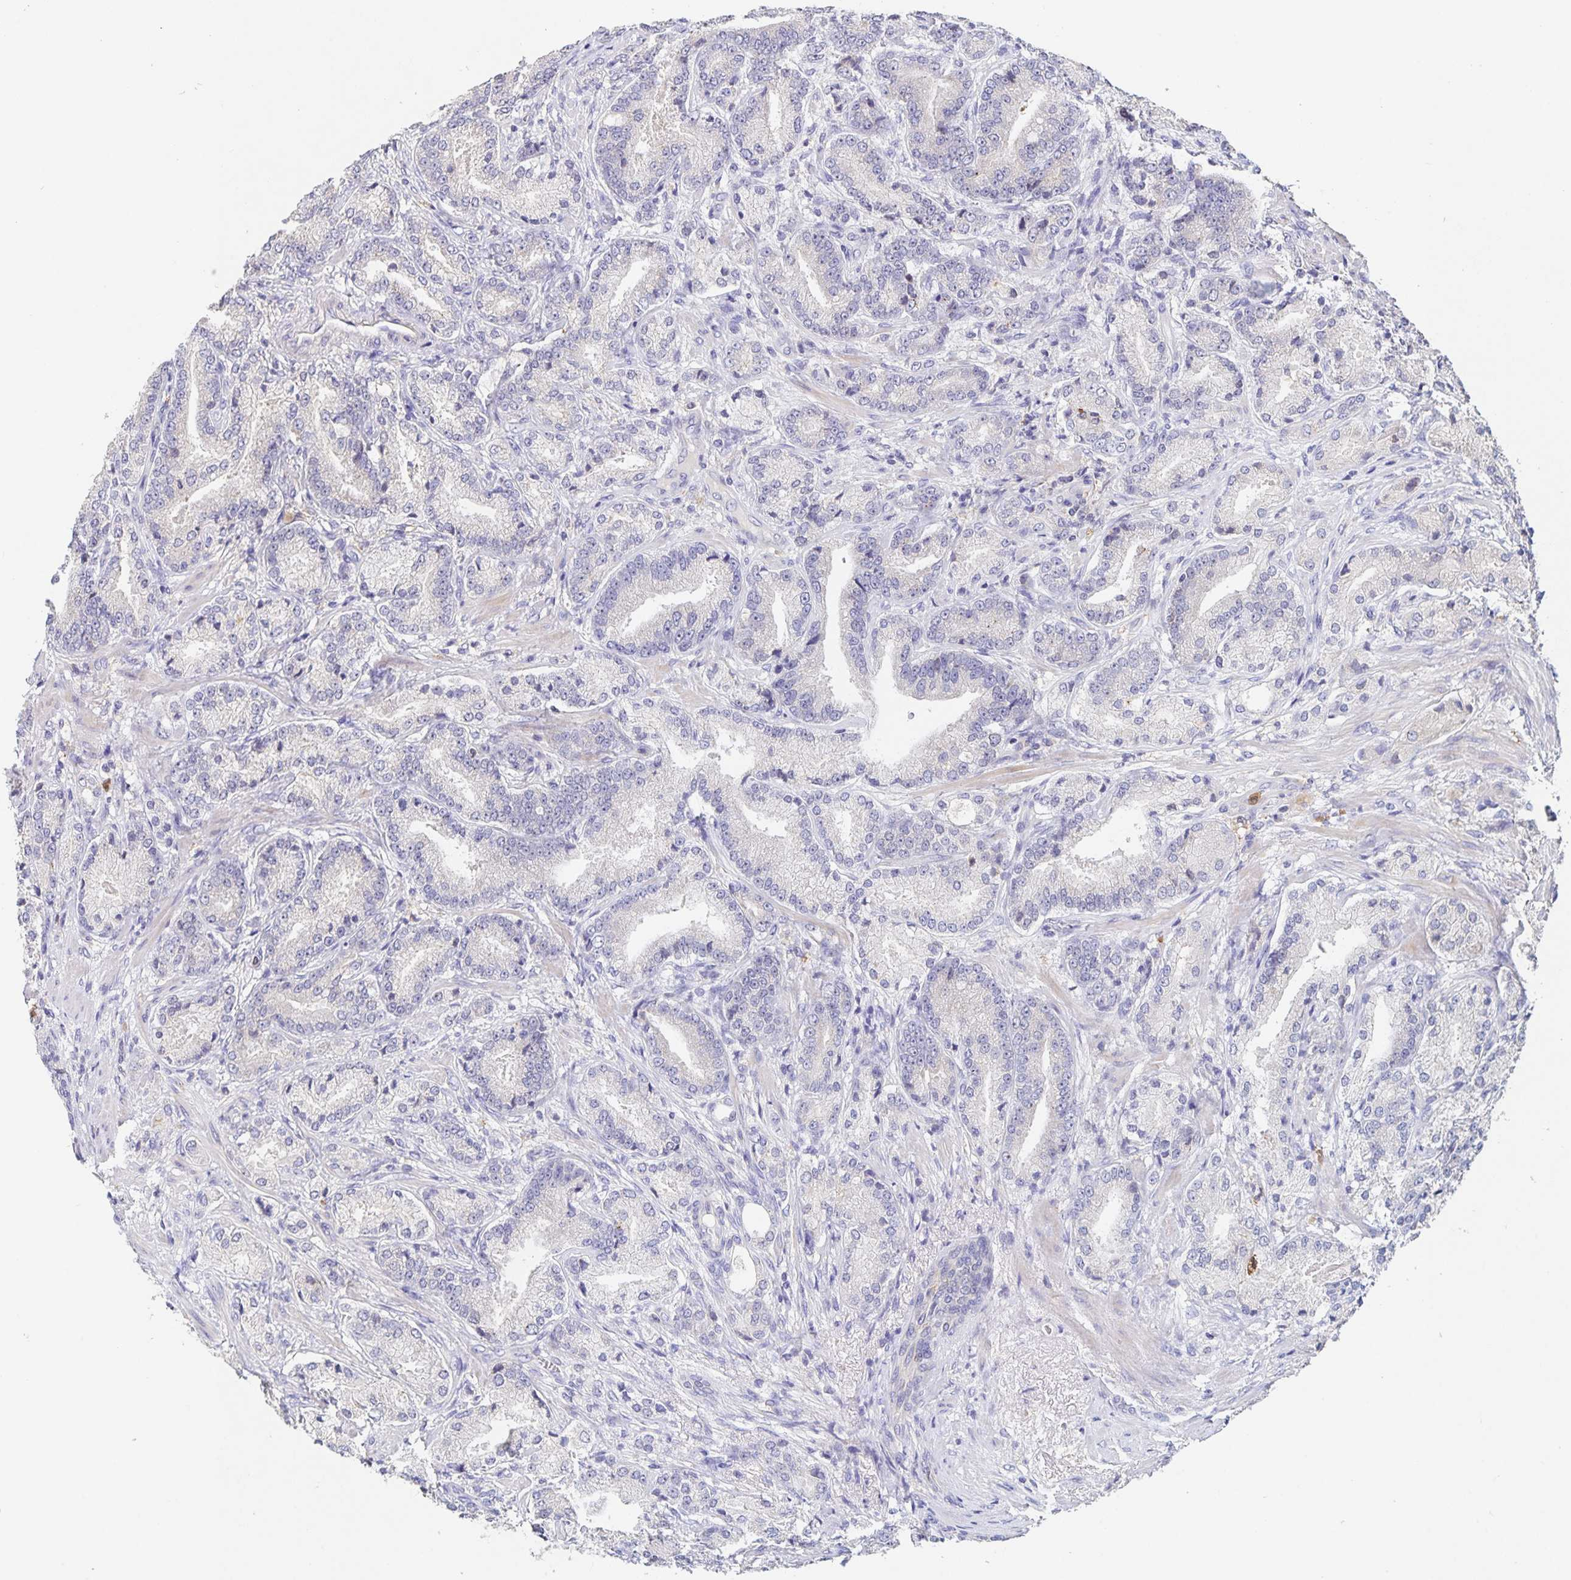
{"staining": {"intensity": "negative", "quantity": "none", "location": "none"}, "tissue": "prostate cancer", "cell_type": "Tumor cells", "image_type": "cancer", "snomed": [{"axis": "morphology", "description": "Adenocarcinoma, High grade"}, {"axis": "topography", "description": "Prostate and seminal vesicle, NOS"}], "caption": "Immunohistochemical staining of human high-grade adenocarcinoma (prostate) shows no significant positivity in tumor cells. The staining is performed using DAB brown chromogen with nuclei counter-stained in using hematoxylin.", "gene": "CDC42BPG", "patient": {"sex": "male", "age": 61}}